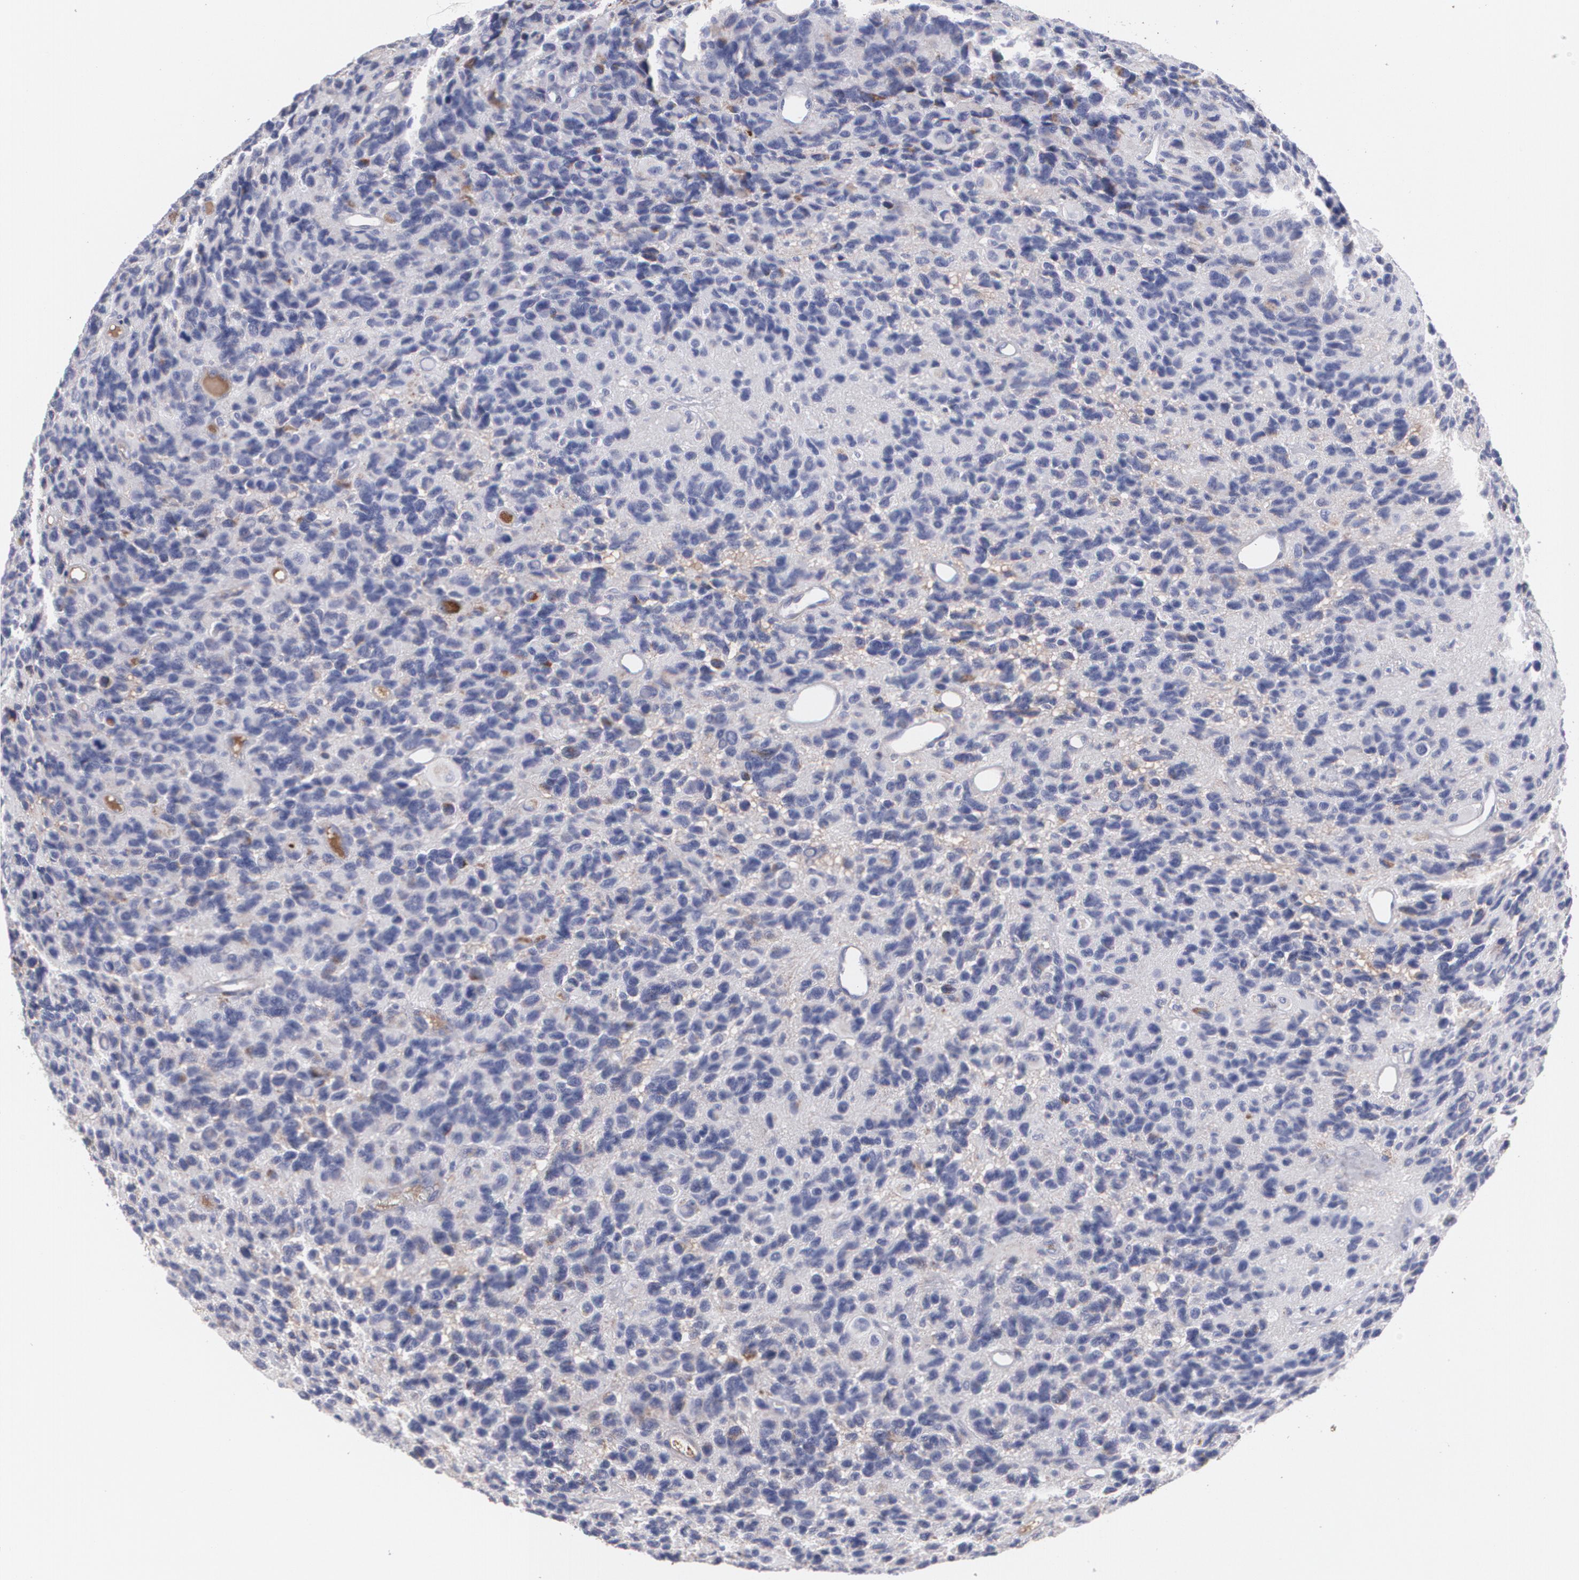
{"staining": {"intensity": "negative", "quantity": "none", "location": "none"}, "tissue": "glioma", "cell_type": "Tumor cells", "image_type": "cancer", "snomed": [{"axis": "morphology", "description": "Glioma, malignant, High grade"}, {"axis": "topography", "description": "Brain"}], "caption": "Photomicrograph shows no significant protein staining in tumor cells of malignant high-grade glioma. (DAB (3,3'-diaminobenzidine) immunohistochemistry (IHC) with hematoxylin counter stain).", "gene": "FBLN1", "patient": {"sex": "male", "age": 77}}